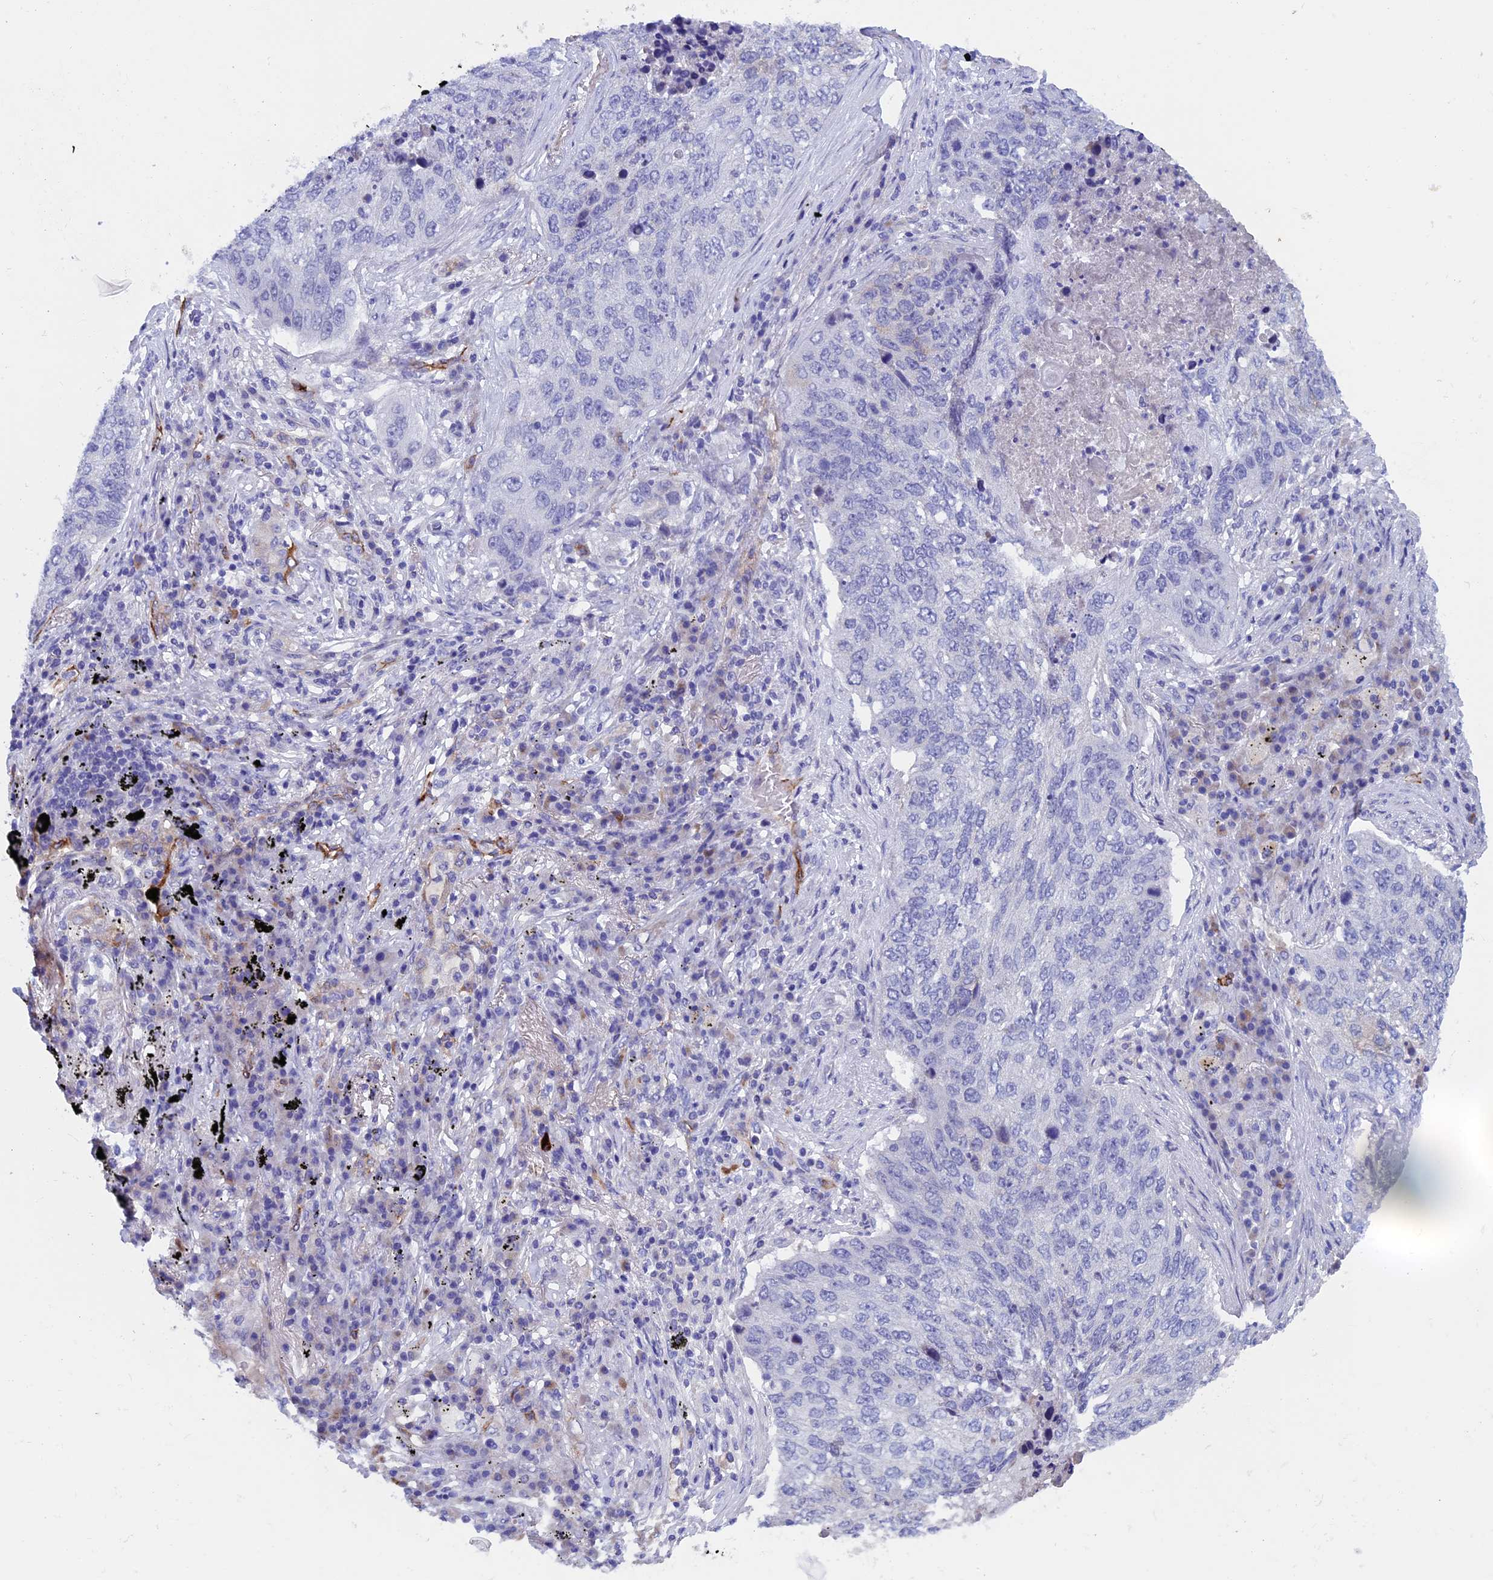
{"staining": {"intensity": "negative", "quantity": "none", "location": "none"}, "tissue": "lung cancer", "cell_type": "Tumor cells", "image_type": "cancer", "snomed": [{"axis": "morphology", "description": "Squamous cell carcinoma, NOS"}, {"axis": "topography", "description": "Lung"}], "caption": "Image shows no protein staining in tumor cells of lung cancer (squamous cell carcinoma) tissue.", "gene": "INSYN1", "patient": {"sex": "female", "age": 63}}